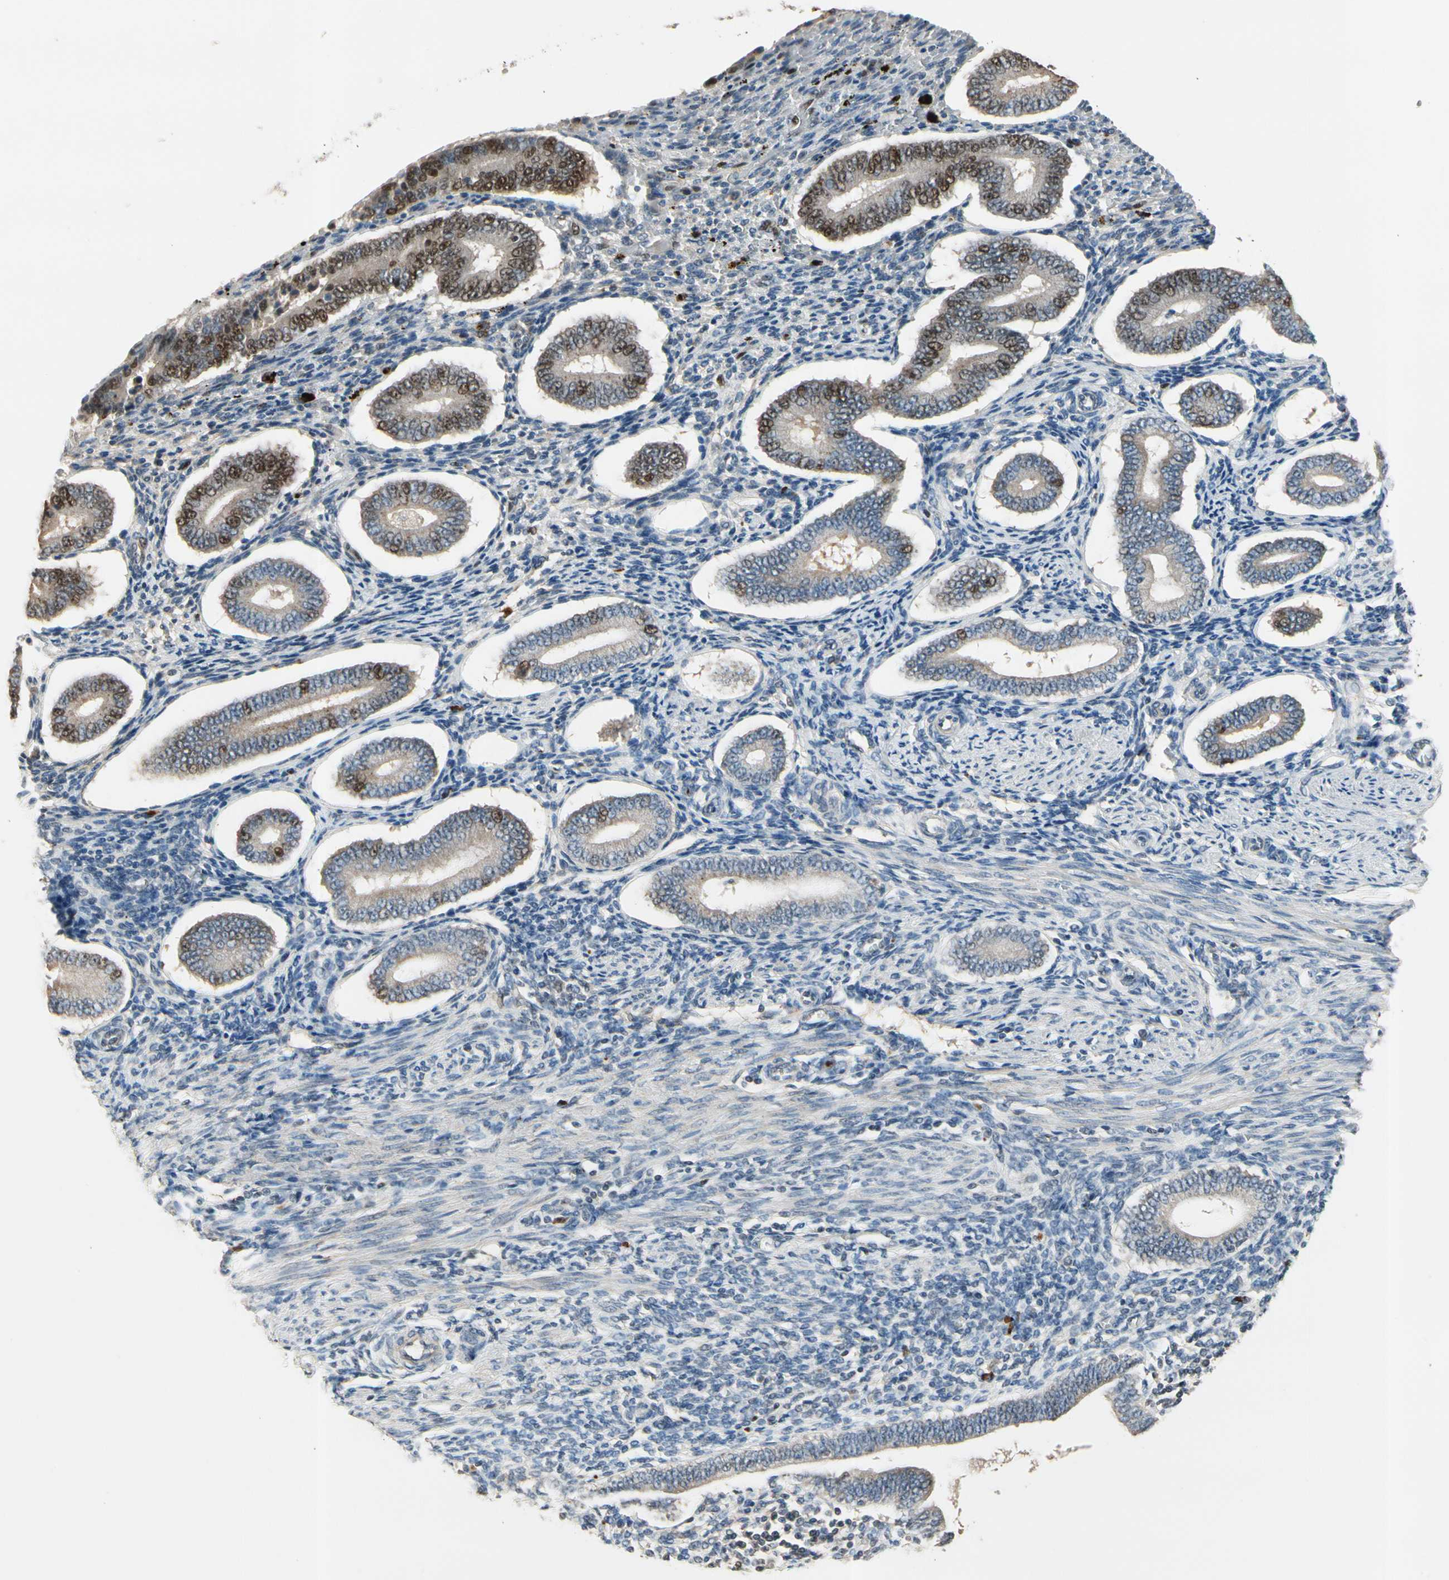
{"staining": {"intensity": "moderate", "quantity": "<25%", "location": "nuclear"}, "tissue": "endometrium", "cell_type": "Cells in endometrial stroma", "image_type": "normal", "snomed": [{"axis": "morphology", "description": "Normal tissue, NOS"}, {"axis": "topography", "description": "Endometrium"}], "caption": "Protein expression analysis of normal endometrium displays moderate nuclear expression in about <25% of cells in endometrial stroma.", "gene": "ZKSCAN3", "patient": {"sex": "female", "age": 42}}